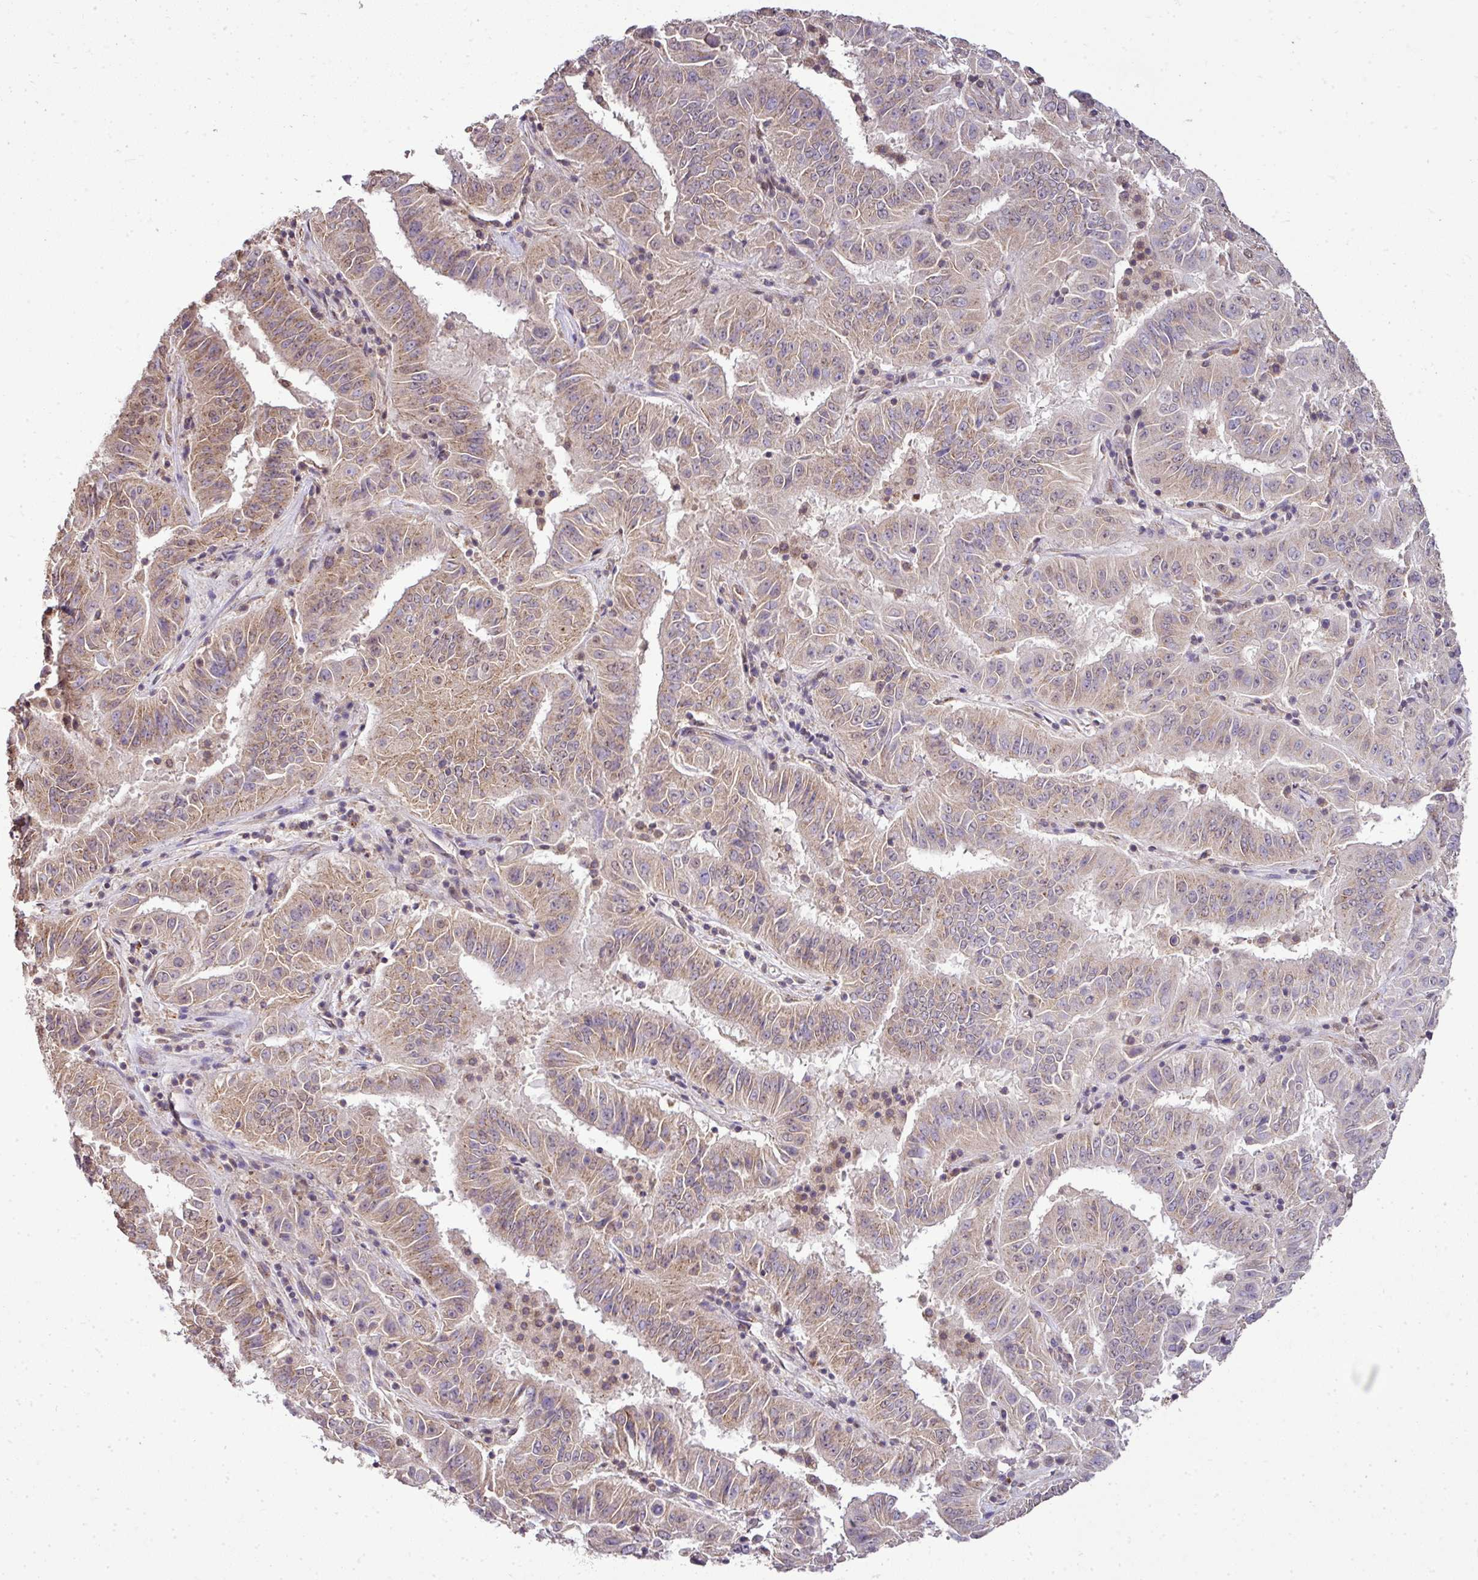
{"staining": {"intensity": "weak", "quantity": ">75%", "location": "cytoplasmic/membranous"}, "tissue": "pancreatic cancer", "cell_type": "Tumor cells", "image_type": "cancer", "snomed": [{"axis": "morphology", "description": "Adenocarcinoma, NOS"}, {"axis": "topography", "description": "Pancreas"}], "caption": "Immunohistochemistry (IHC) photomicrograph of pancreatic cancer (adenocarcinoma) stained for a protein (brown), which reveals low levels of weak cytoplasmic/membranous positivity in about >75% of tumor cells.", "gene": "JPH2", "patient": {"sex": "male", "age": 63}}